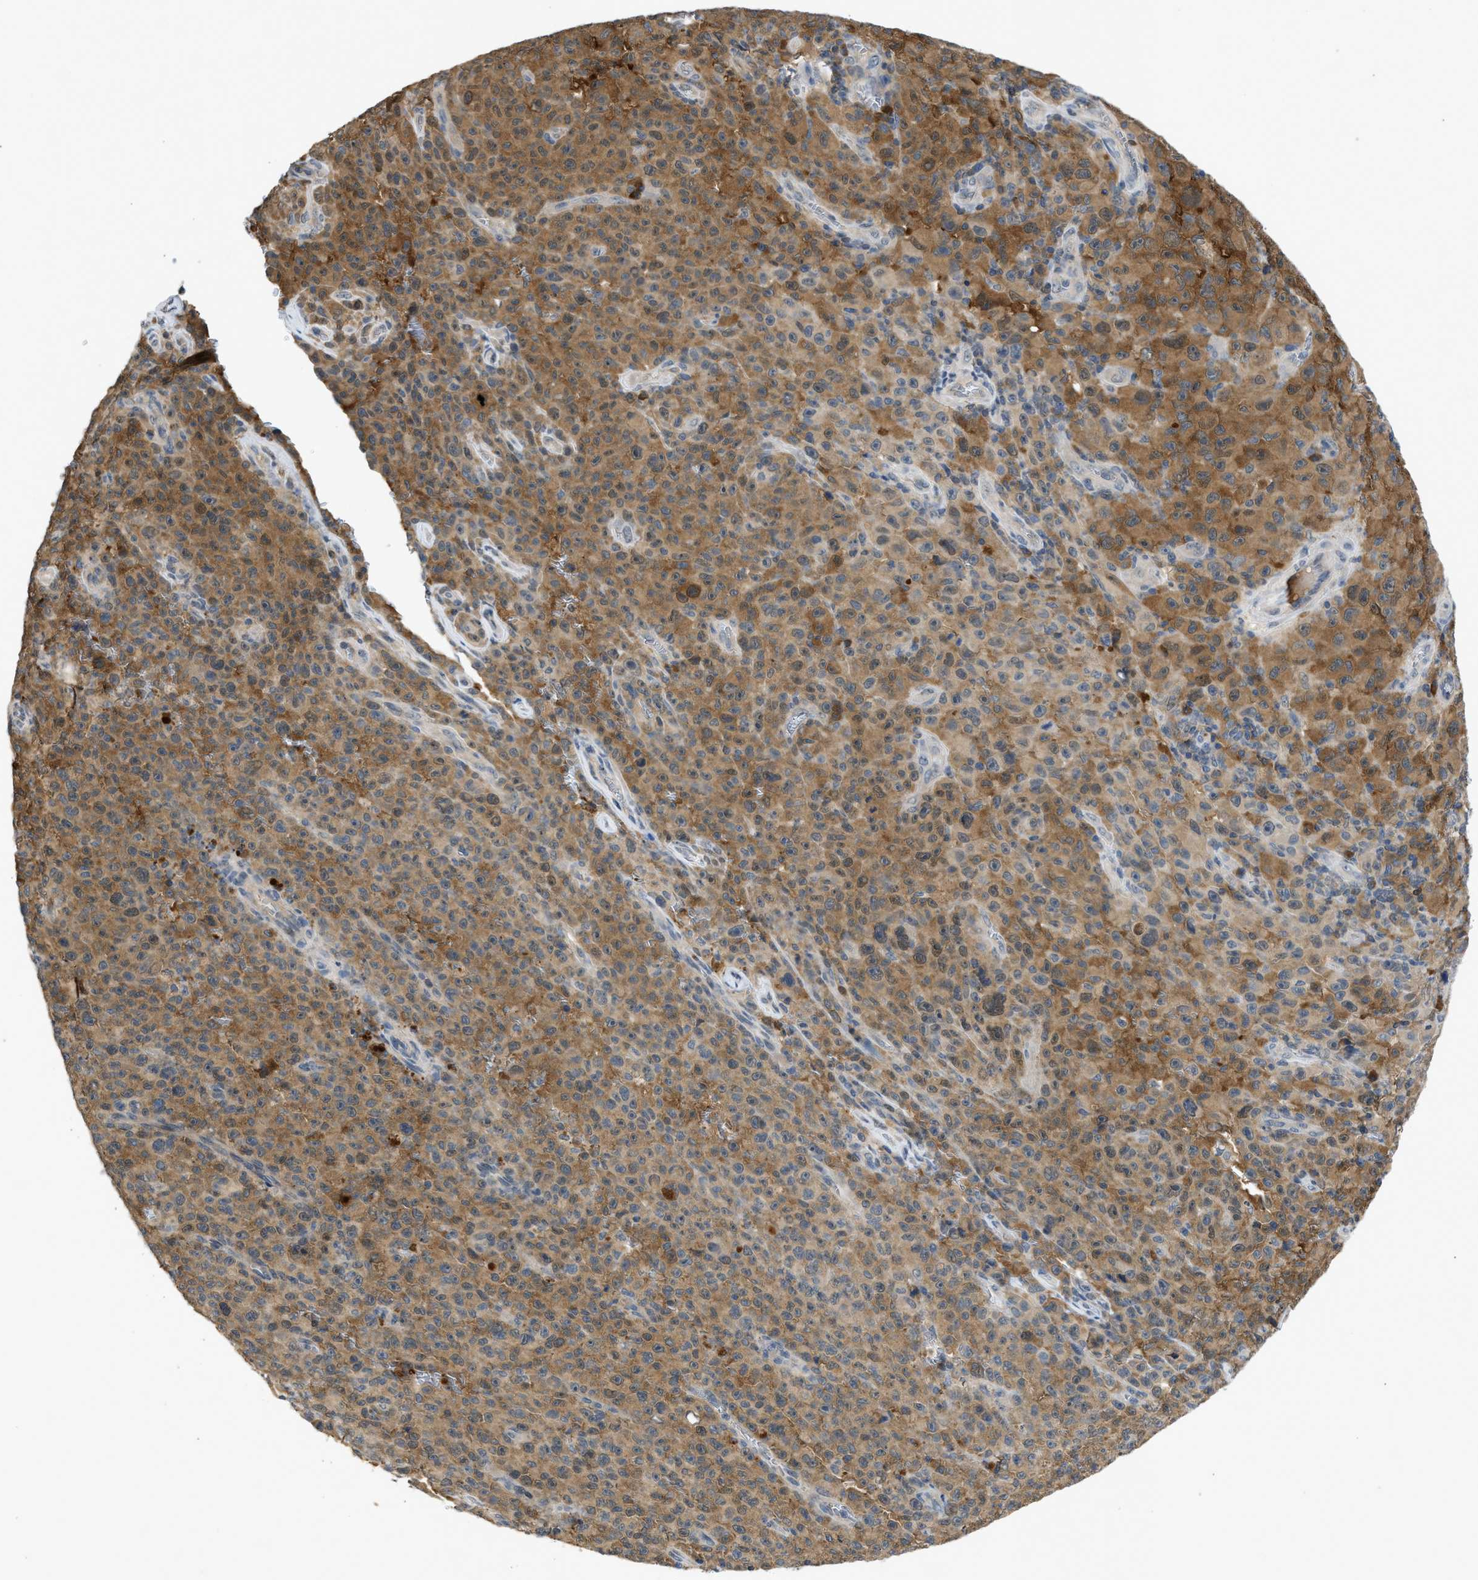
{"staining": {"intensity": "moderate", "quantity": ">75%", "location": "cytoplasmic/membranous"}, "tissue": "melanoma", "cell_type": "Tumor cells", "image_type": "cancer", "snomed": [{"axis": "morphology", "description": "Malignant melanoma, NOS"}, {"axis": "topography", "description": "Skin"}], "caption": "Melanoma stained for a protein (brown) demonstrates moderate cytoplasmic/membranous positive positivity in approximately >75% of tumor cells.", "gene": "MAPK7", "patient": {"sex": "female", "age": 82}}